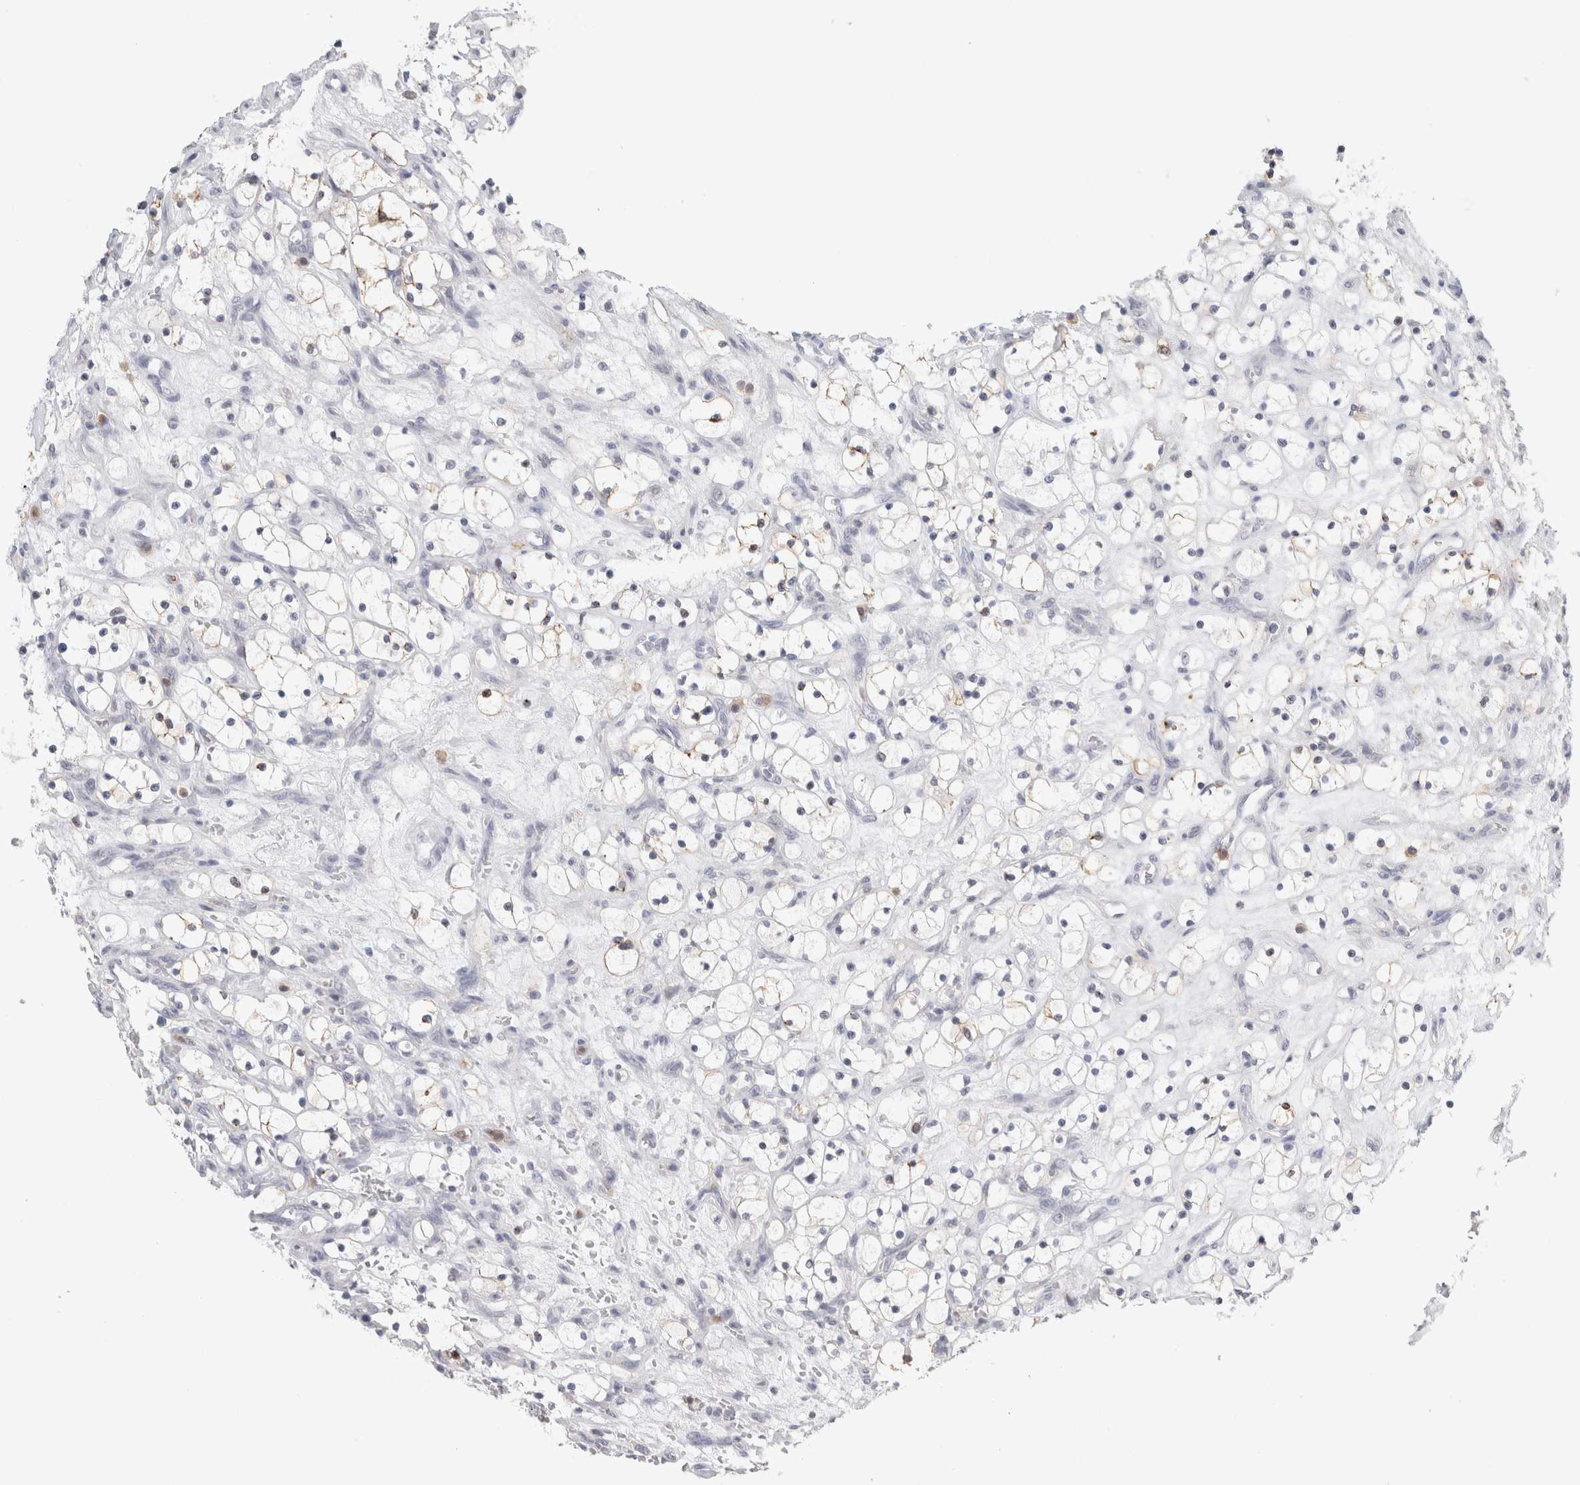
{"staining": {"intensity": "negative", "quantity": "none", "location": "none"}, "tissue": "renal cancer", "cell_type": "Tumor cells", "image_type": "cancer", "snomed": [{"axis": "morphology", "description": "Adenocarcinoma, NOS"}, {"axis": "topography", "description": "Kidney"}], "caption": "Immunohistochemistry (IHC) micrograph of human renal adenocarcinoma stained for a protein (brown), which exhibits no expression in tumor cells. The staining was performed using DAB to visualize the protein expression in brown, while the nuclei were stained in blue with hematoxylin (Magnification: 20x).", "gene": "P2RY2", "patient": {"sex": "female", "age": 69}}